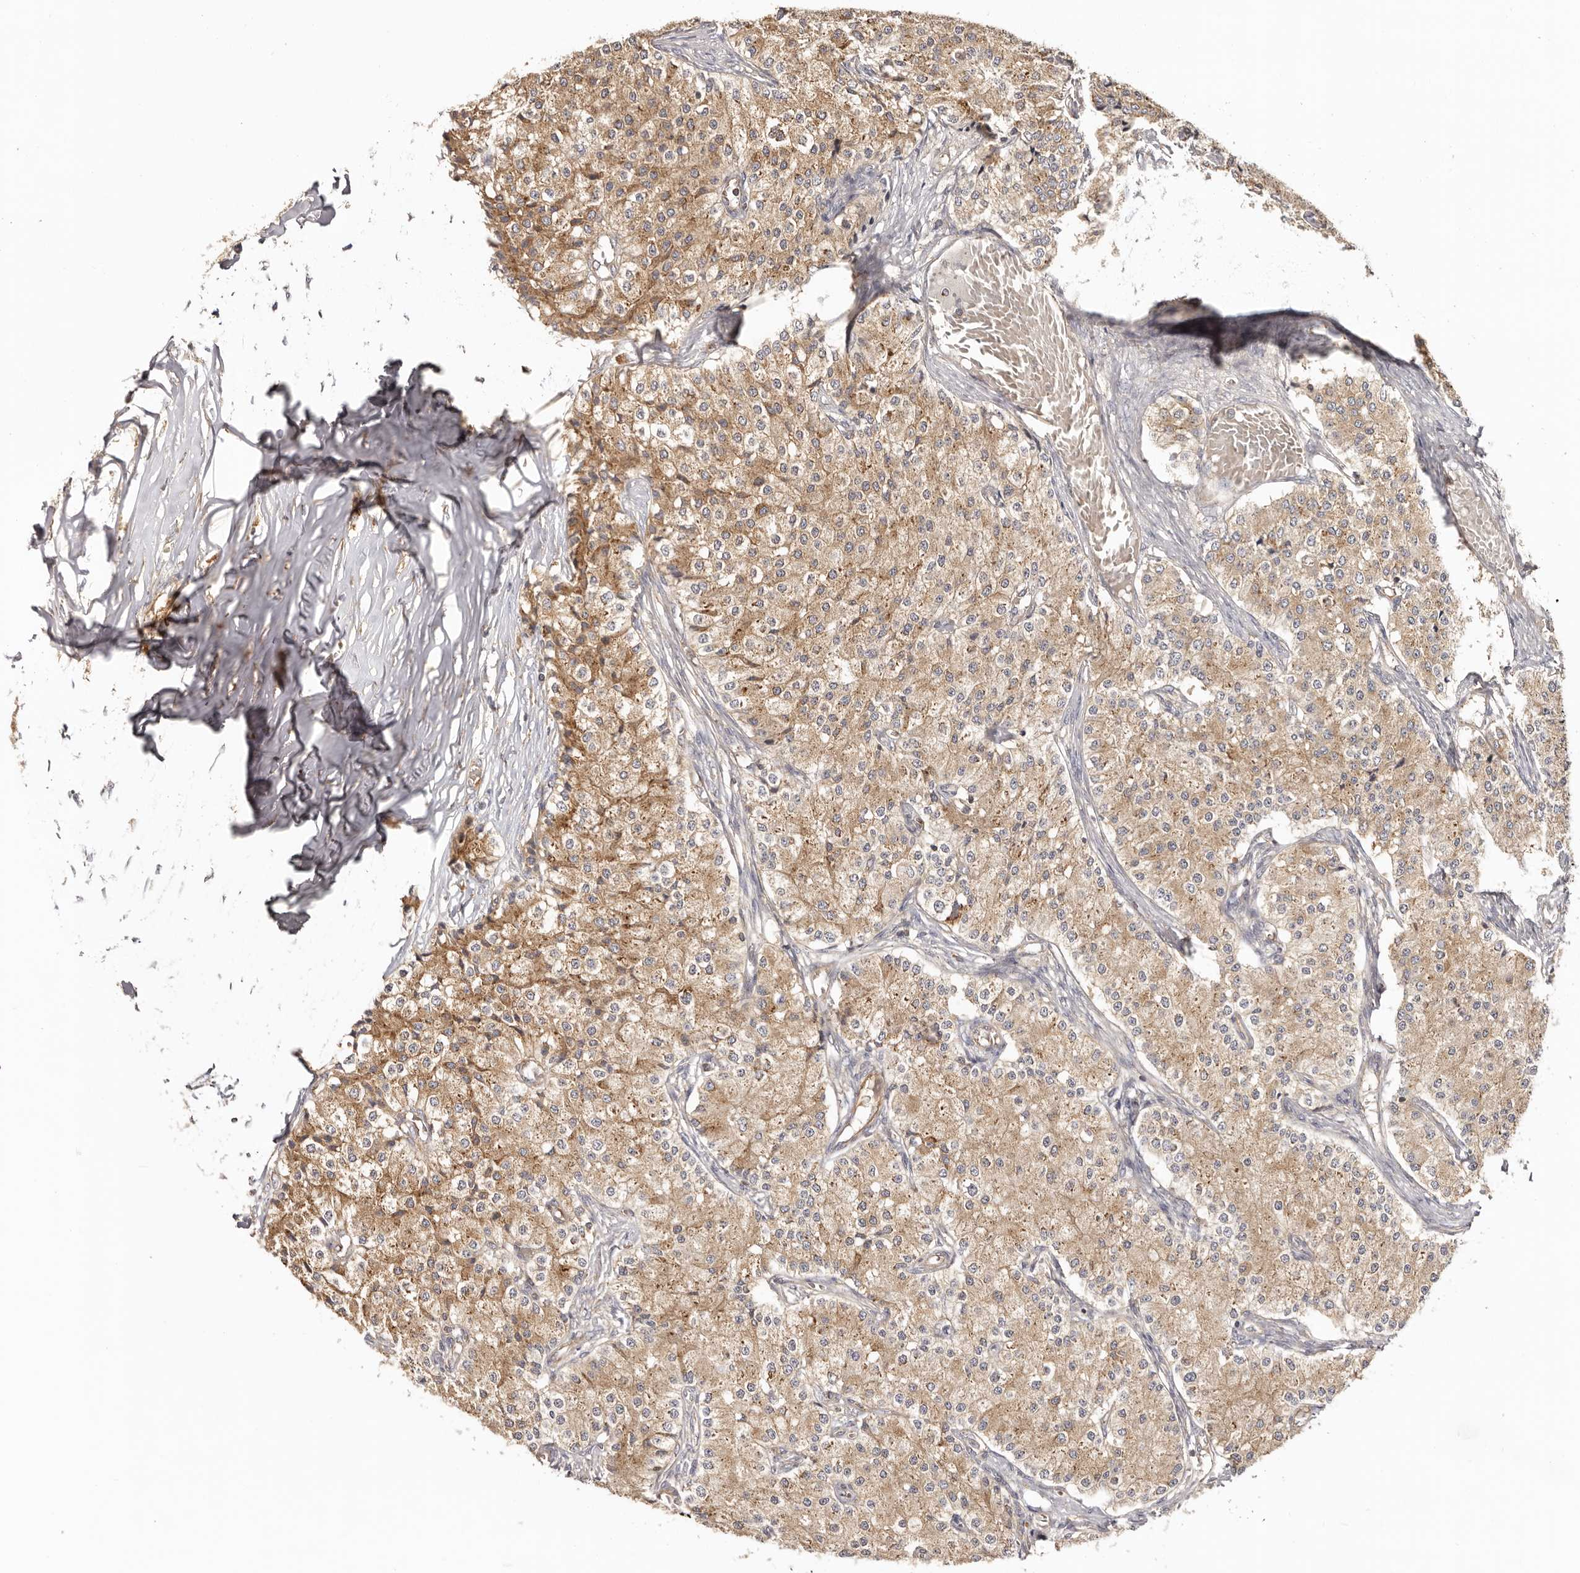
{"staining": {"intensity": "moderate", "quantity": ">75%", "location": "cytoplasmic/membranous"}, "tissue": "carcinoid", "cell_type": "Tumor cells", "image_type": "cancer", "snomed": [{"axis": "morphology", "description": "Carcinoid, malignant, NOS"}, {"axis": "topography", "description": "Colon"}], "caption": "Human carcinoid (malignant) stained with a brown dye exhibits moderate cytoplasmic/membranous positive positivity in about >75% of tumor cells.", "gene": "EEF1E1", "patient": {"sex": "female", "age": 52}}